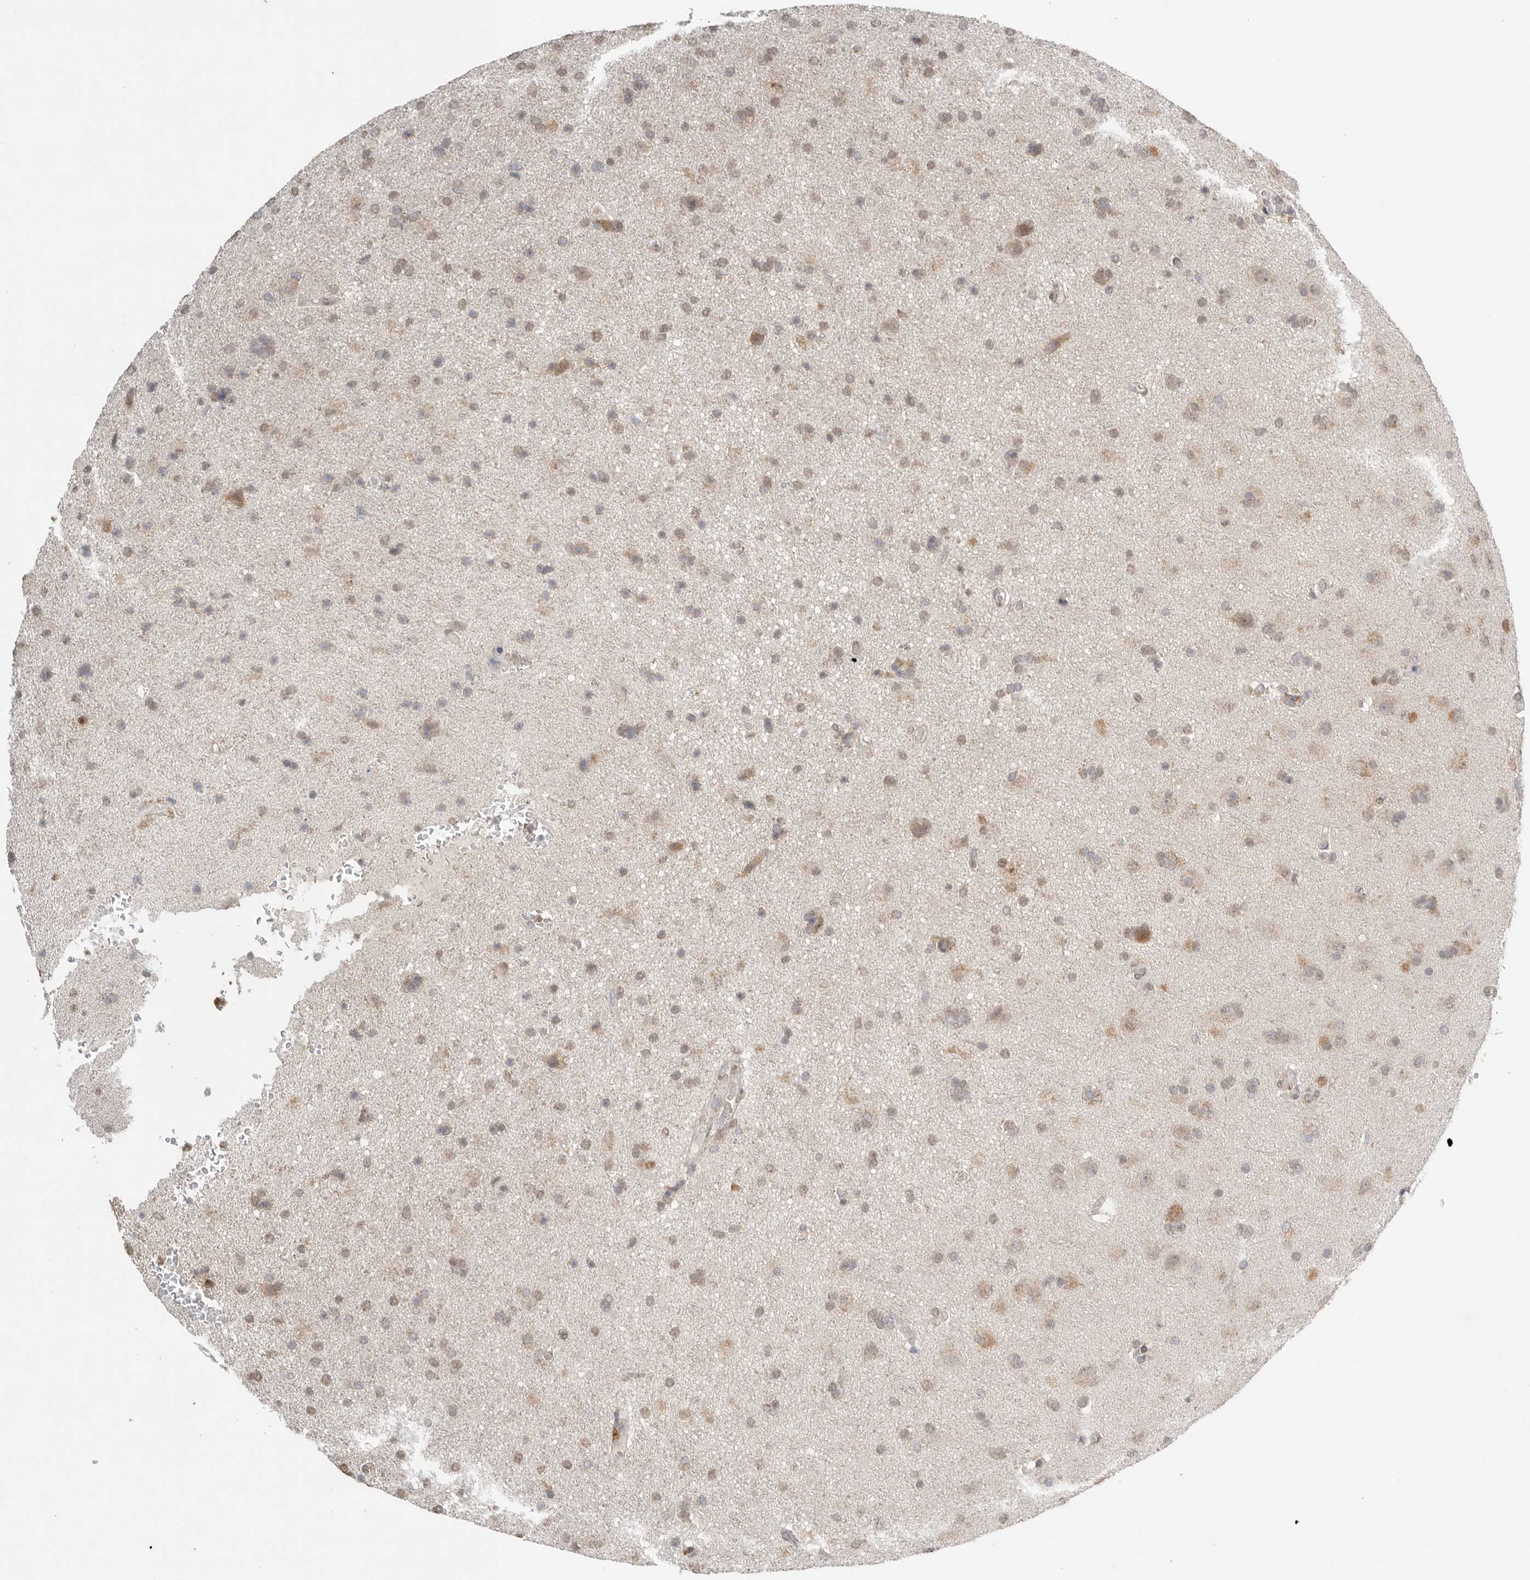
{"staining": {"intensity": "weak", "quantity": "25%-75%", "location": "cytoplasmic/membranous,nuclear"}, "tissue": "glioma", "cell_type": "Tumor cells", "image_type": "cancer", "snomed": [{"axis": "morphology", "description": "Glioma, malignant, High grade"}, {"axis": "topography", "description": "Brain"}], "caption": "Protein staining by IHC shows weak cytoplasmic/membranous and nuclear expression in approximately 25%-75% of tumor cells in malignant glioma (high-grade). The staining is performed using DAB (3,3'-diaminobenzidine) brown chromogen to label protein expression. The nuclei are counter-stained blue using hematoxylin.", "gene": "KLK5", "patient": {"sex": "male", "age": 72}}